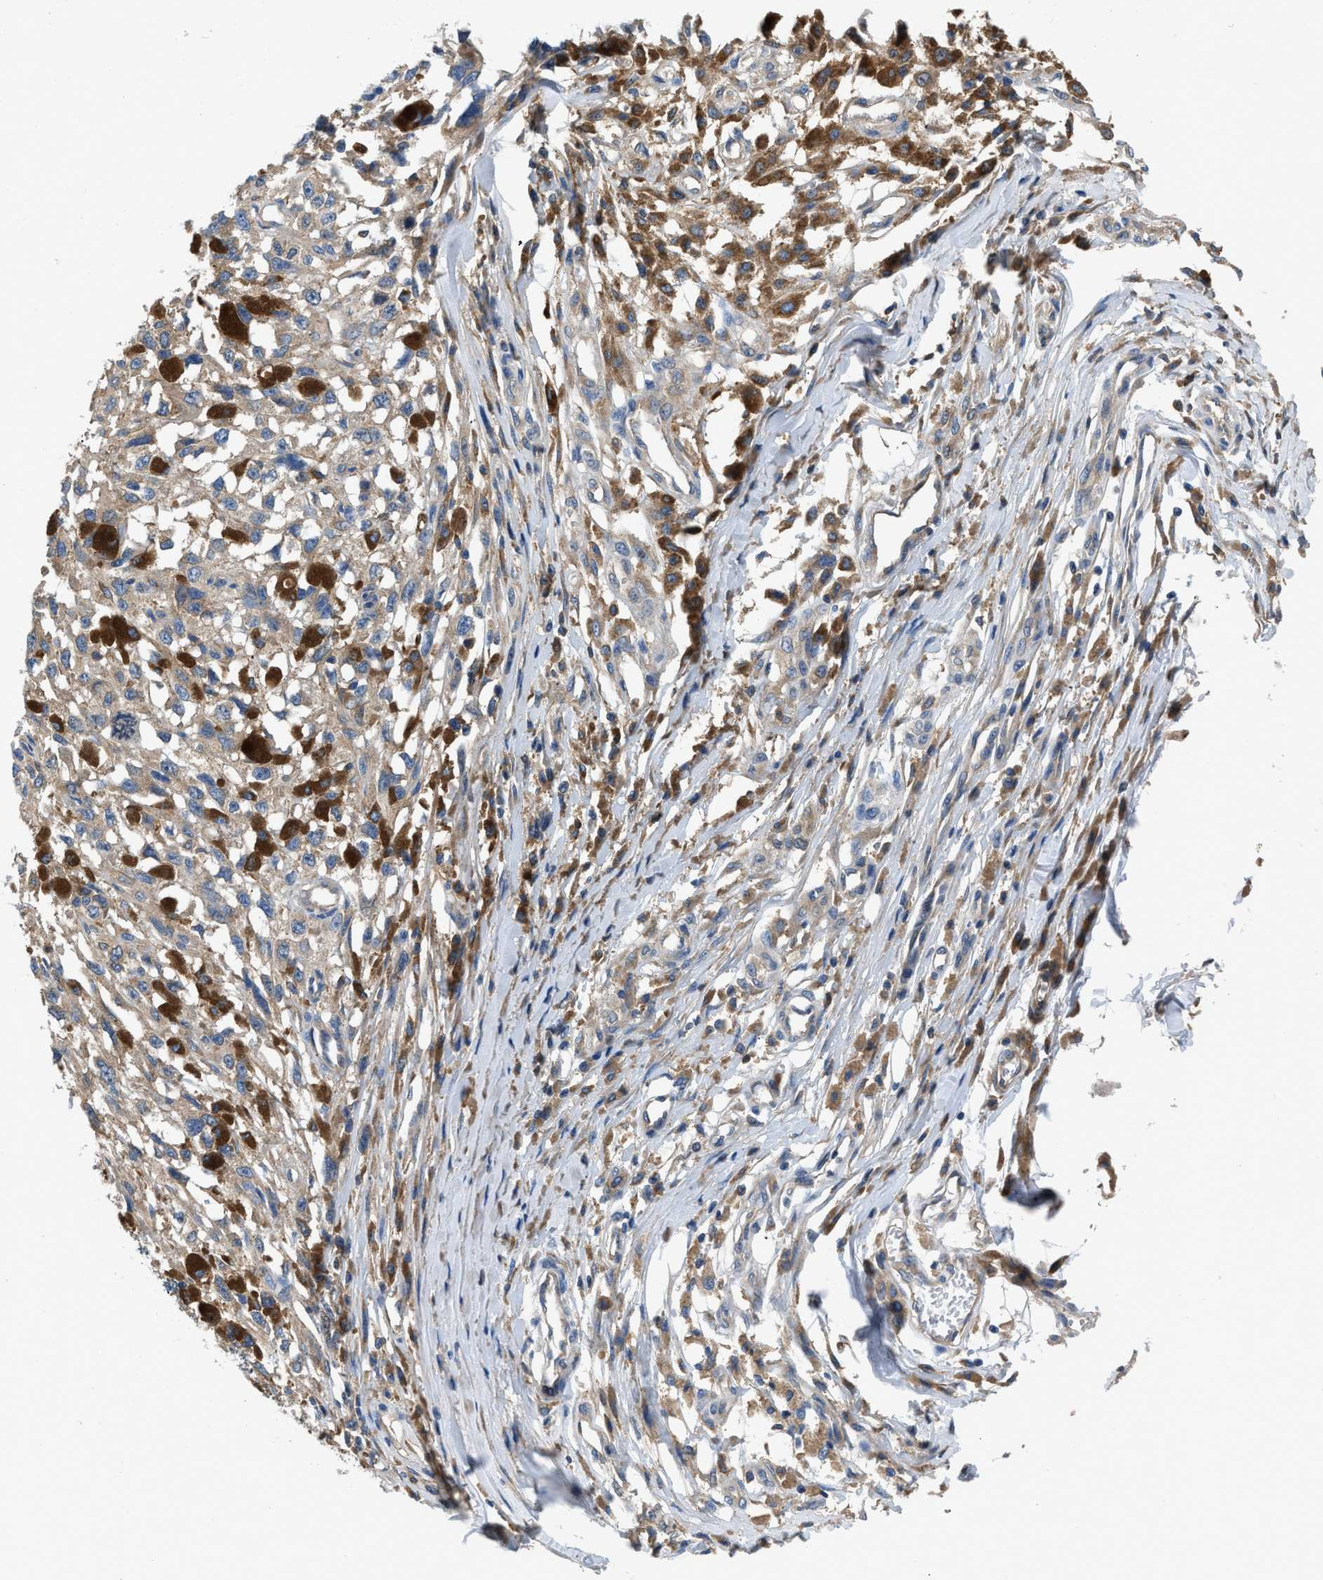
{"staining": {"intensity": "moderate", "quantity": ">75%", "location": "cytoplasmic/membranous"}, "tissue": "melanoma", "cell_type": "Tumor cells", "image_type": "cancer", "snomed": [{"axis": "morphology", "description": "Malignant melanoma, Metastatic site"}, {"axis": "topography", "description": "Lymph node"}], "caption": "IHC of malignant melanoma (metastatic site) demonstrates medium levels of moderate cytoplasmic/membranous staining in about >75% of tumor cells. (Stains: DAB (3,3'-diaminobenzidine) in brown, nuclei in blue, Microscopy: brightfield microscopy at high magnification).", "gene": "PKM", "patient": {"sex": "male", "age": 59}}